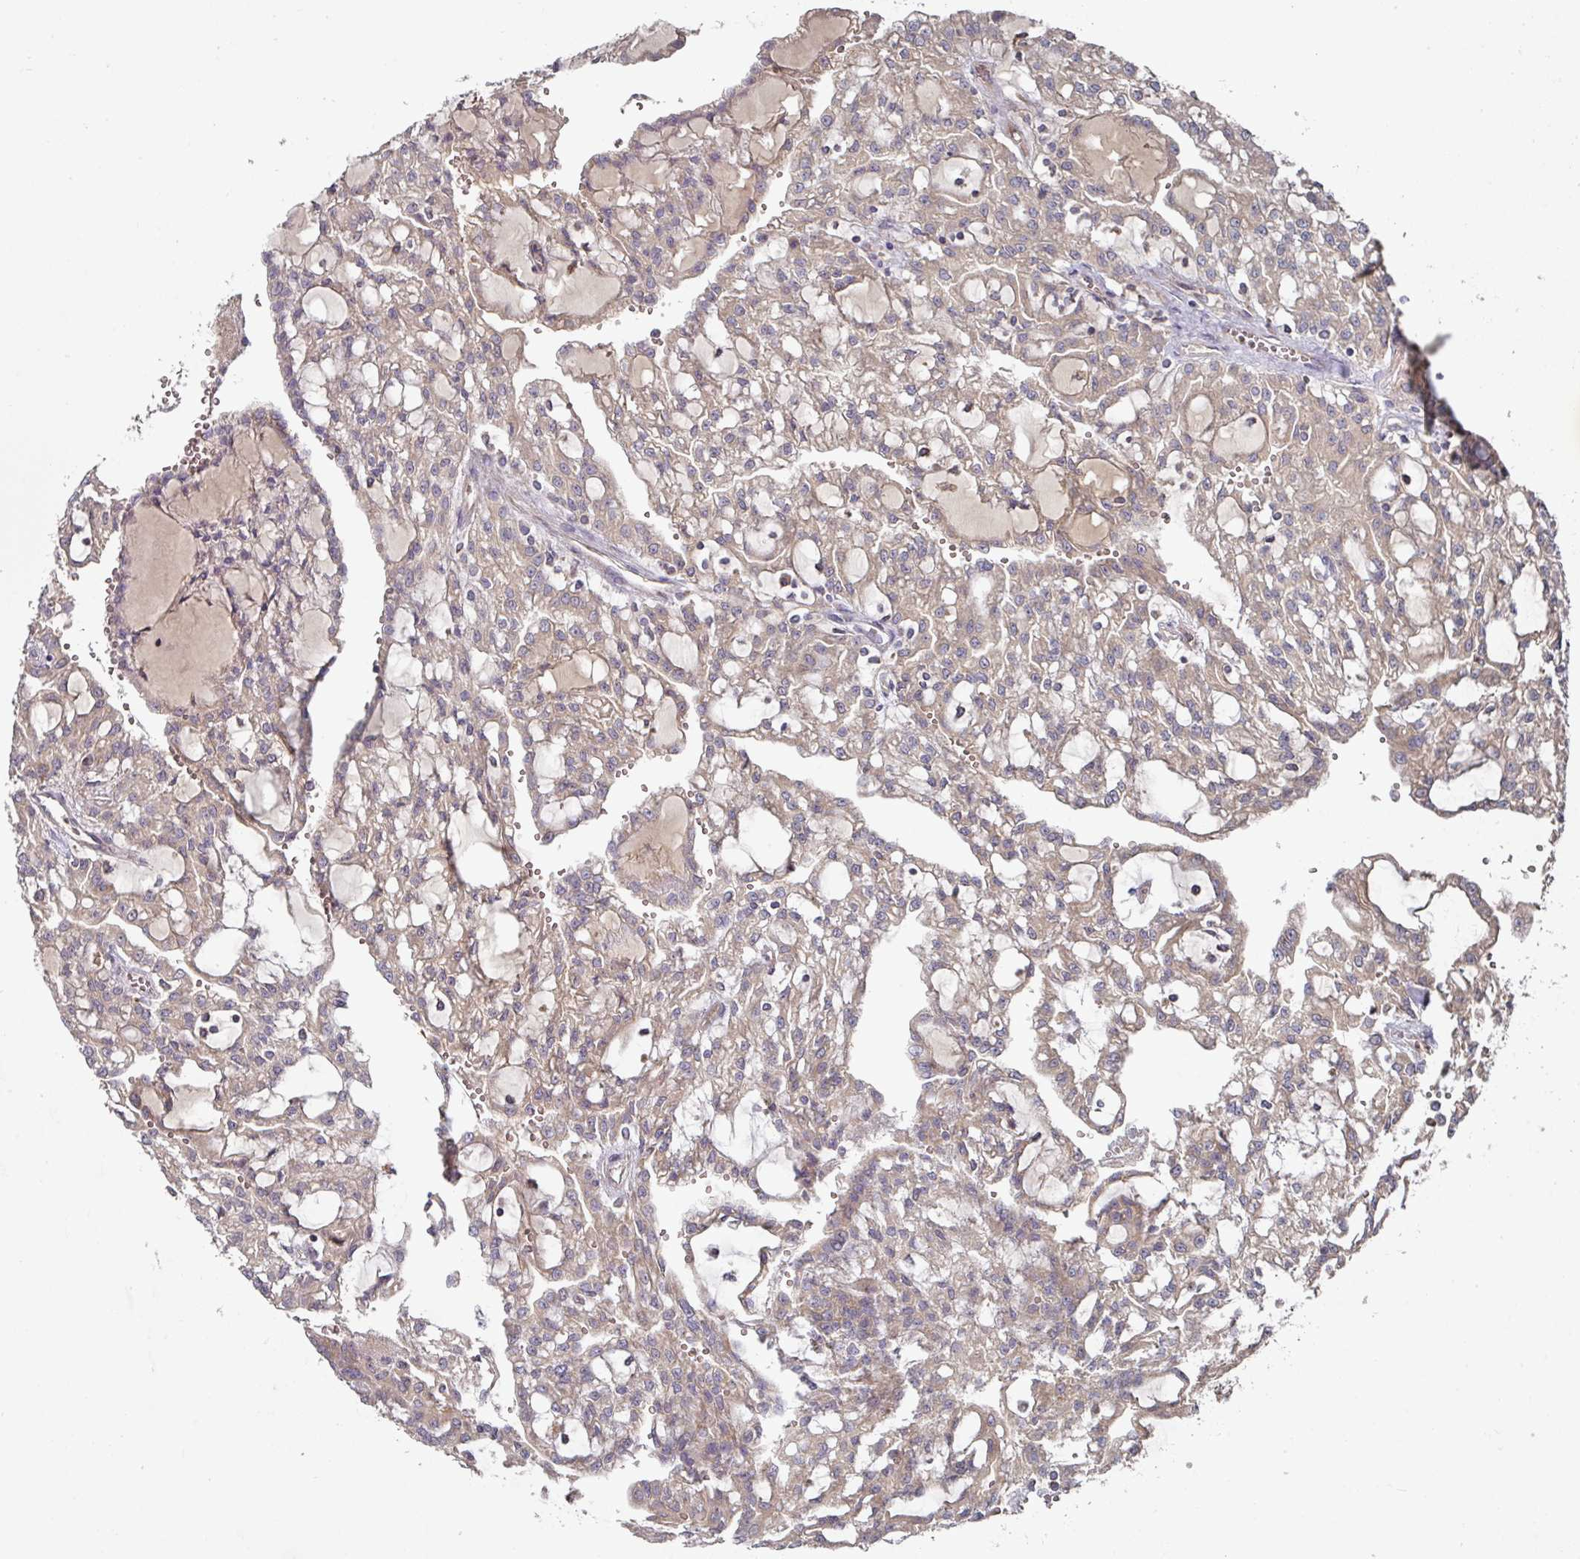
{"staining": {"intensity": "negative", "quantity": "none", "location": "none"}, "tissue": "renal cancer", "cell_type": "Tumor cells", "image_type": "cancer", "snomed": [{"axis": "morphology", "description": "Adenocarcinoma, NOS"}, {"axis": "topography", "description": "Kidney"}], "caption": "Immunohistochemistry (IHC) of human renal adenocarcinoma demonstrates no positivity in tumor cells. (Brightfield microscopy of DAB immunohistochemistry (IHC) at high magnification).", "gene": "DNAJC7", "patient": {"sex": "male", "age": 63}}